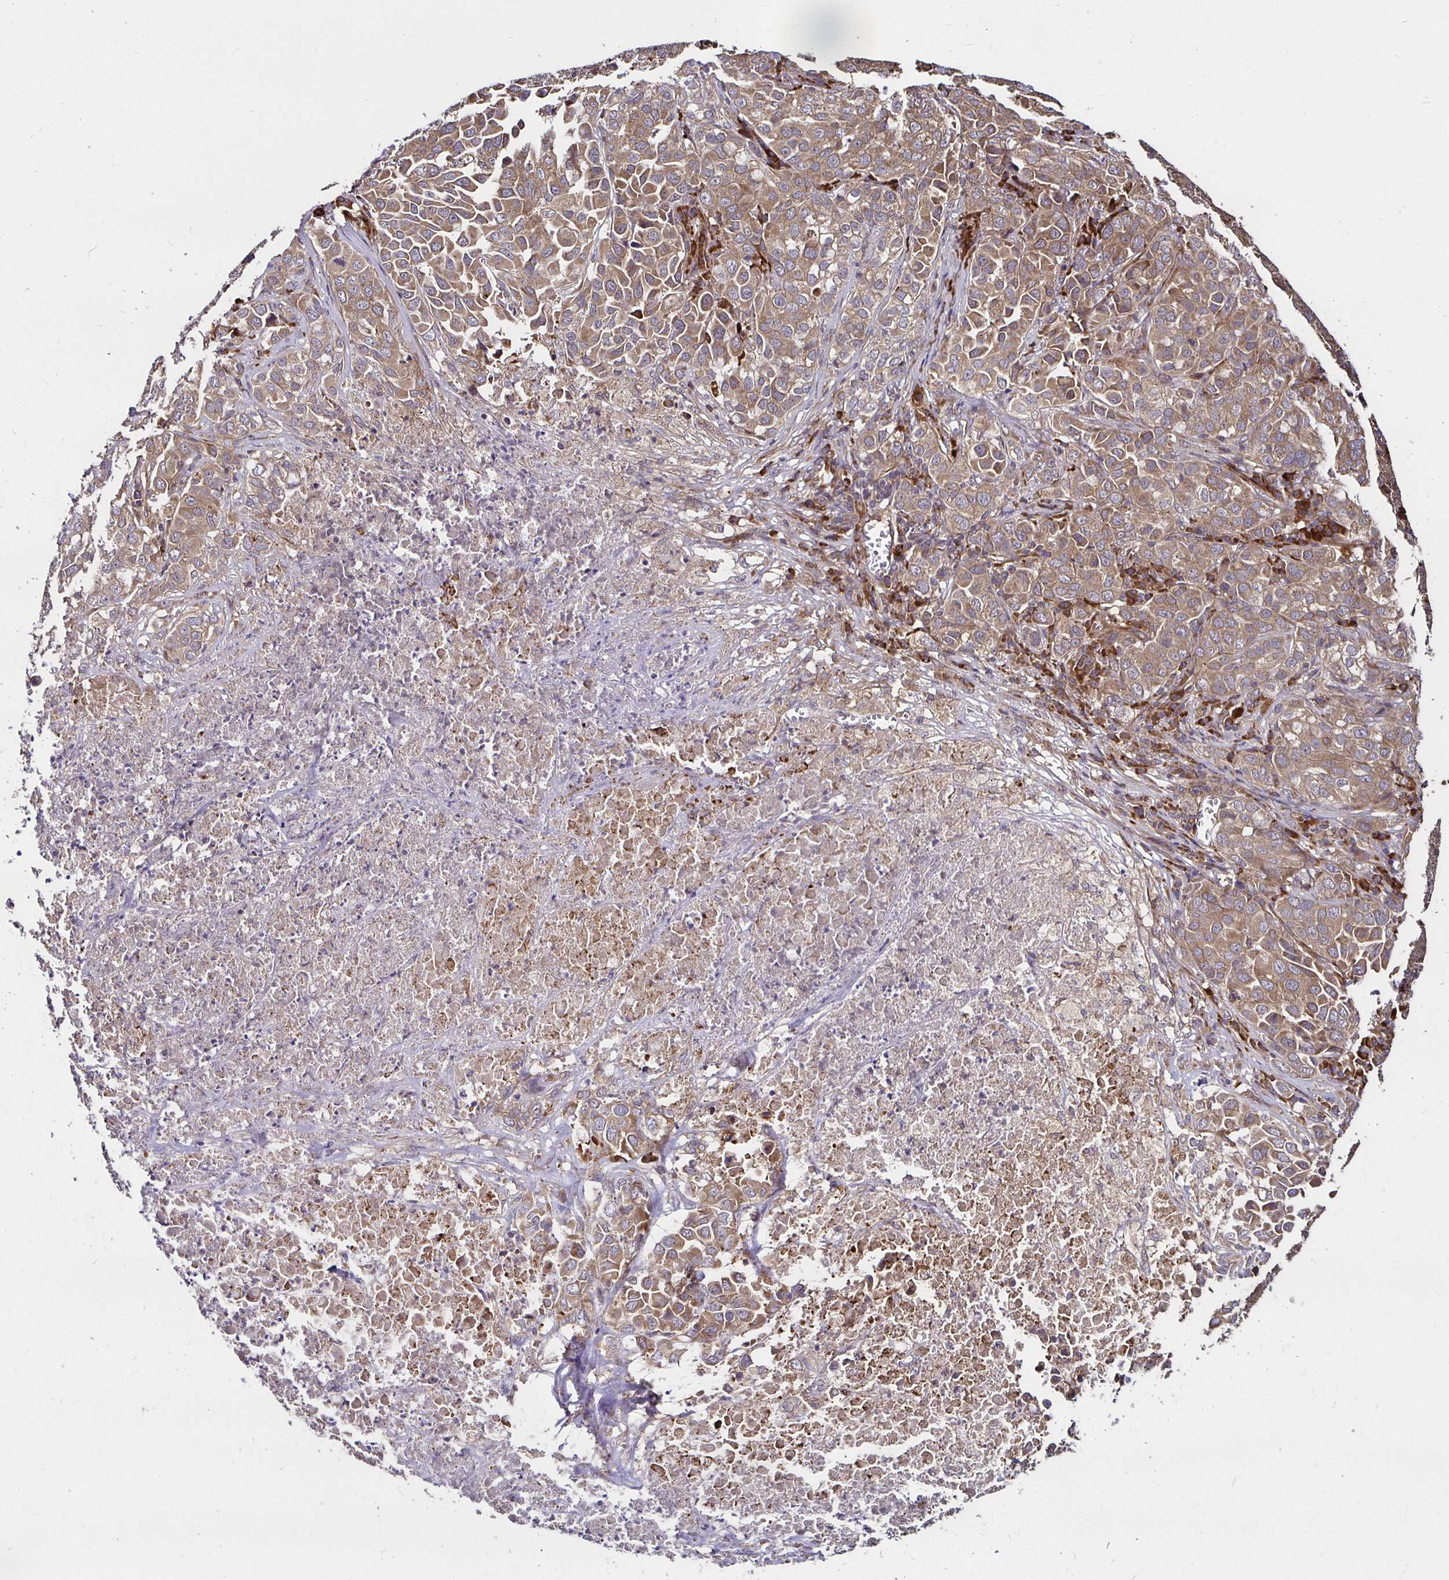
{"staining": {"intensity": "moderate", "quantity": ">75%", "location": "cytoplasmic/membranous"}, "tissue": "lung cancer", "cell_type": "Tumor cells", "image_type": "cancer", "snomed": [{"axis": "morphology", "description": "Adenocarcinoma, NOS"}, {"axis": "morphology", "description": "Adenocarcinoma, metastatic, NOS"}, {"axis": "topography", "description": "Lymph node"}, {"axis": "topography", "description": "Lung"}], "caption": "Lung metastatic adenocarcinoma tissue exhibits moderate cytoplasmic/membranous expression in about >75% of tumor cells", "gene": "MLST8", "patient": {"sex": "female", "age": 65}}